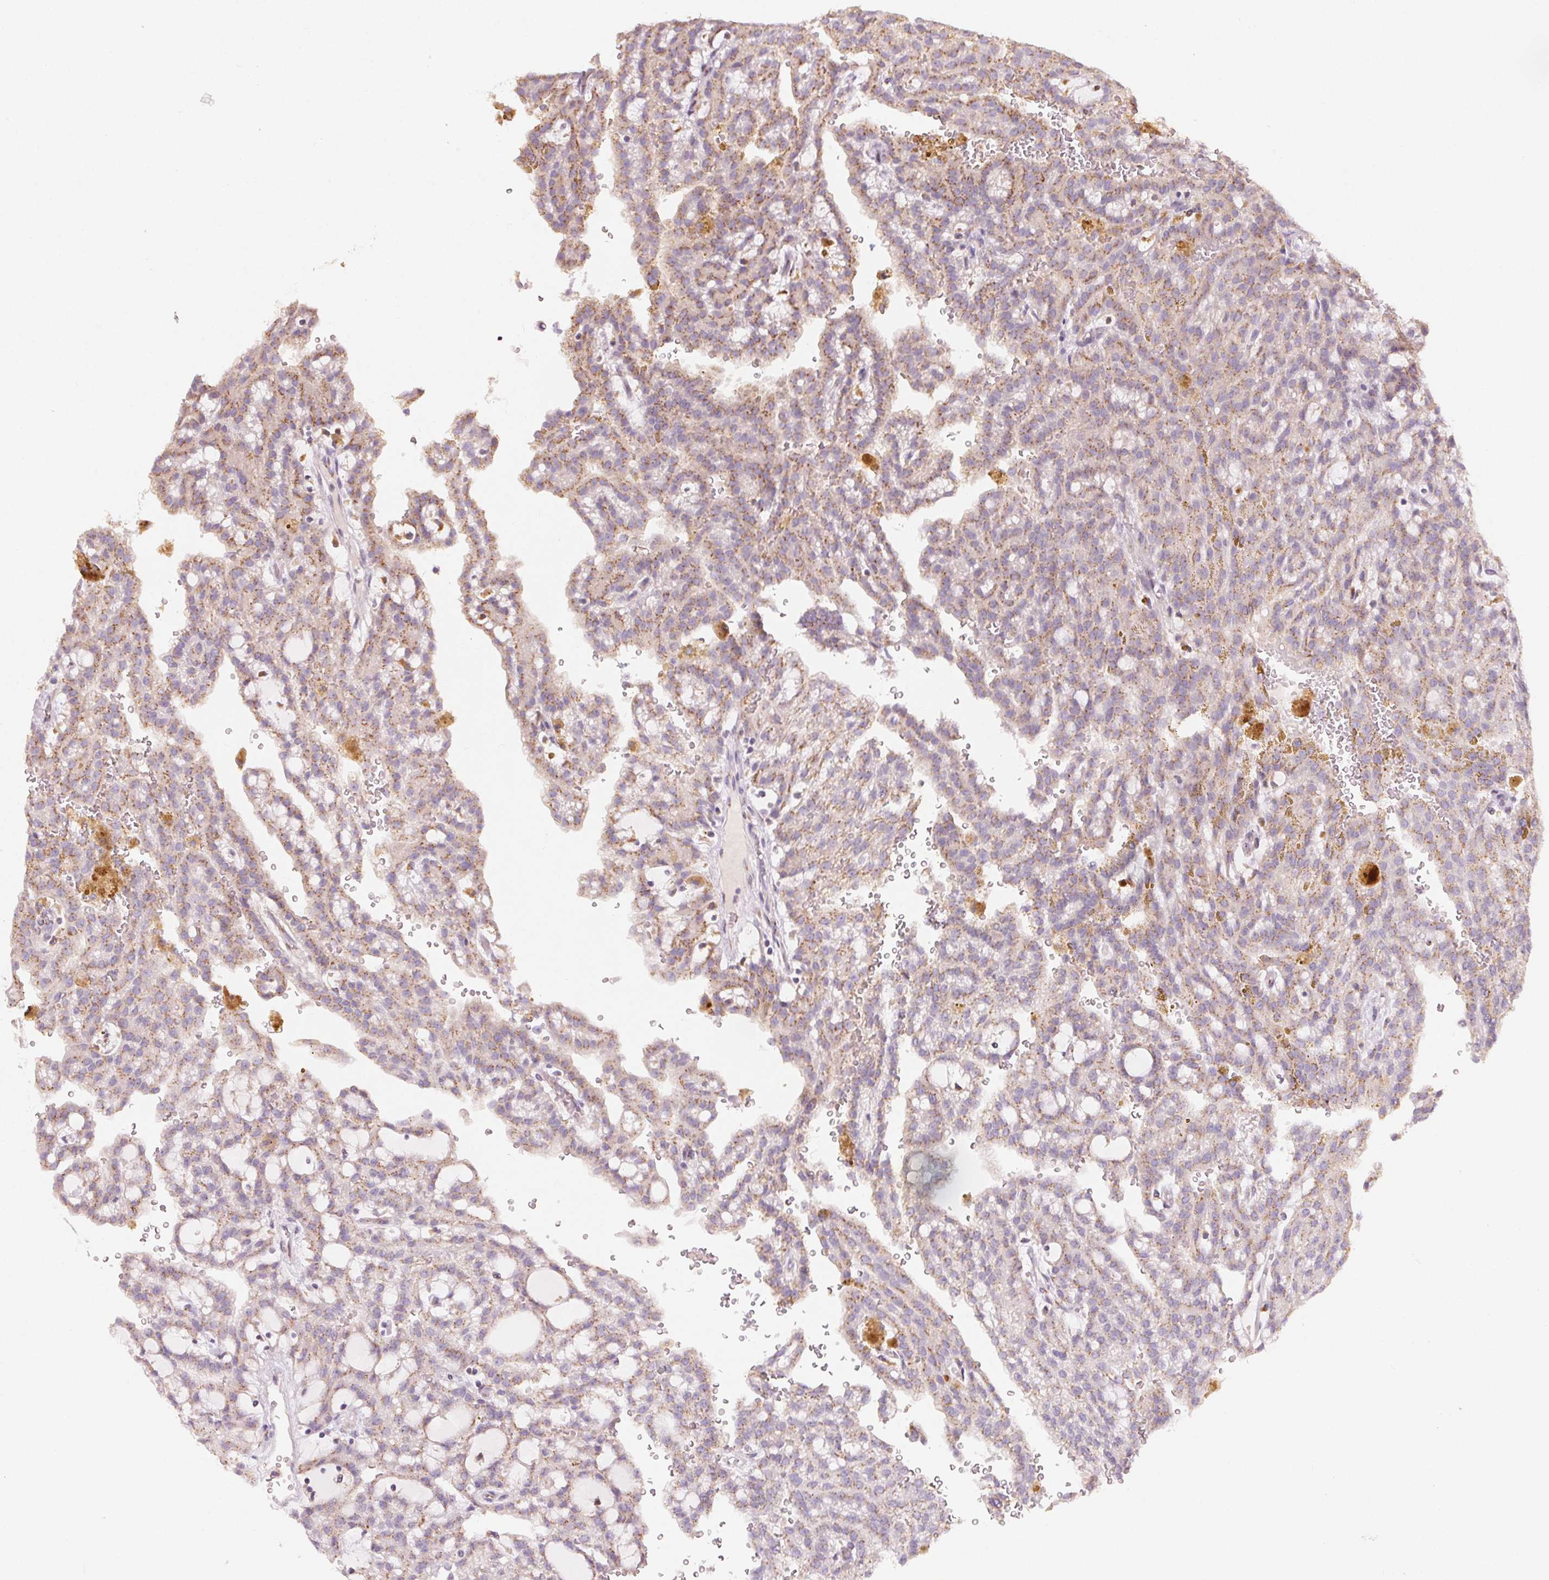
{"staining": {"intensity": "weak", "quantity": "25%-75%", "location": "cytoplasmic/membranous"}, "tissue": "renal cancer", "cell_type": "Tumor cells", "image_type": "cancer", "snomed": [{"axis": "morphology", "description": "Adenocarcinoma, NOS"}, {"axis": "topography", "description": "Kidney"}], "caption": "Immunohistochemical staining of human renal cancer (adenocarcinoma) demonstrates low levels of weak cytoplasmic/membranous protein positivity in about 25%-75% of tumor cells.", "gene": "DRAM2", "patient": {"sex": "male", "age": 63}}